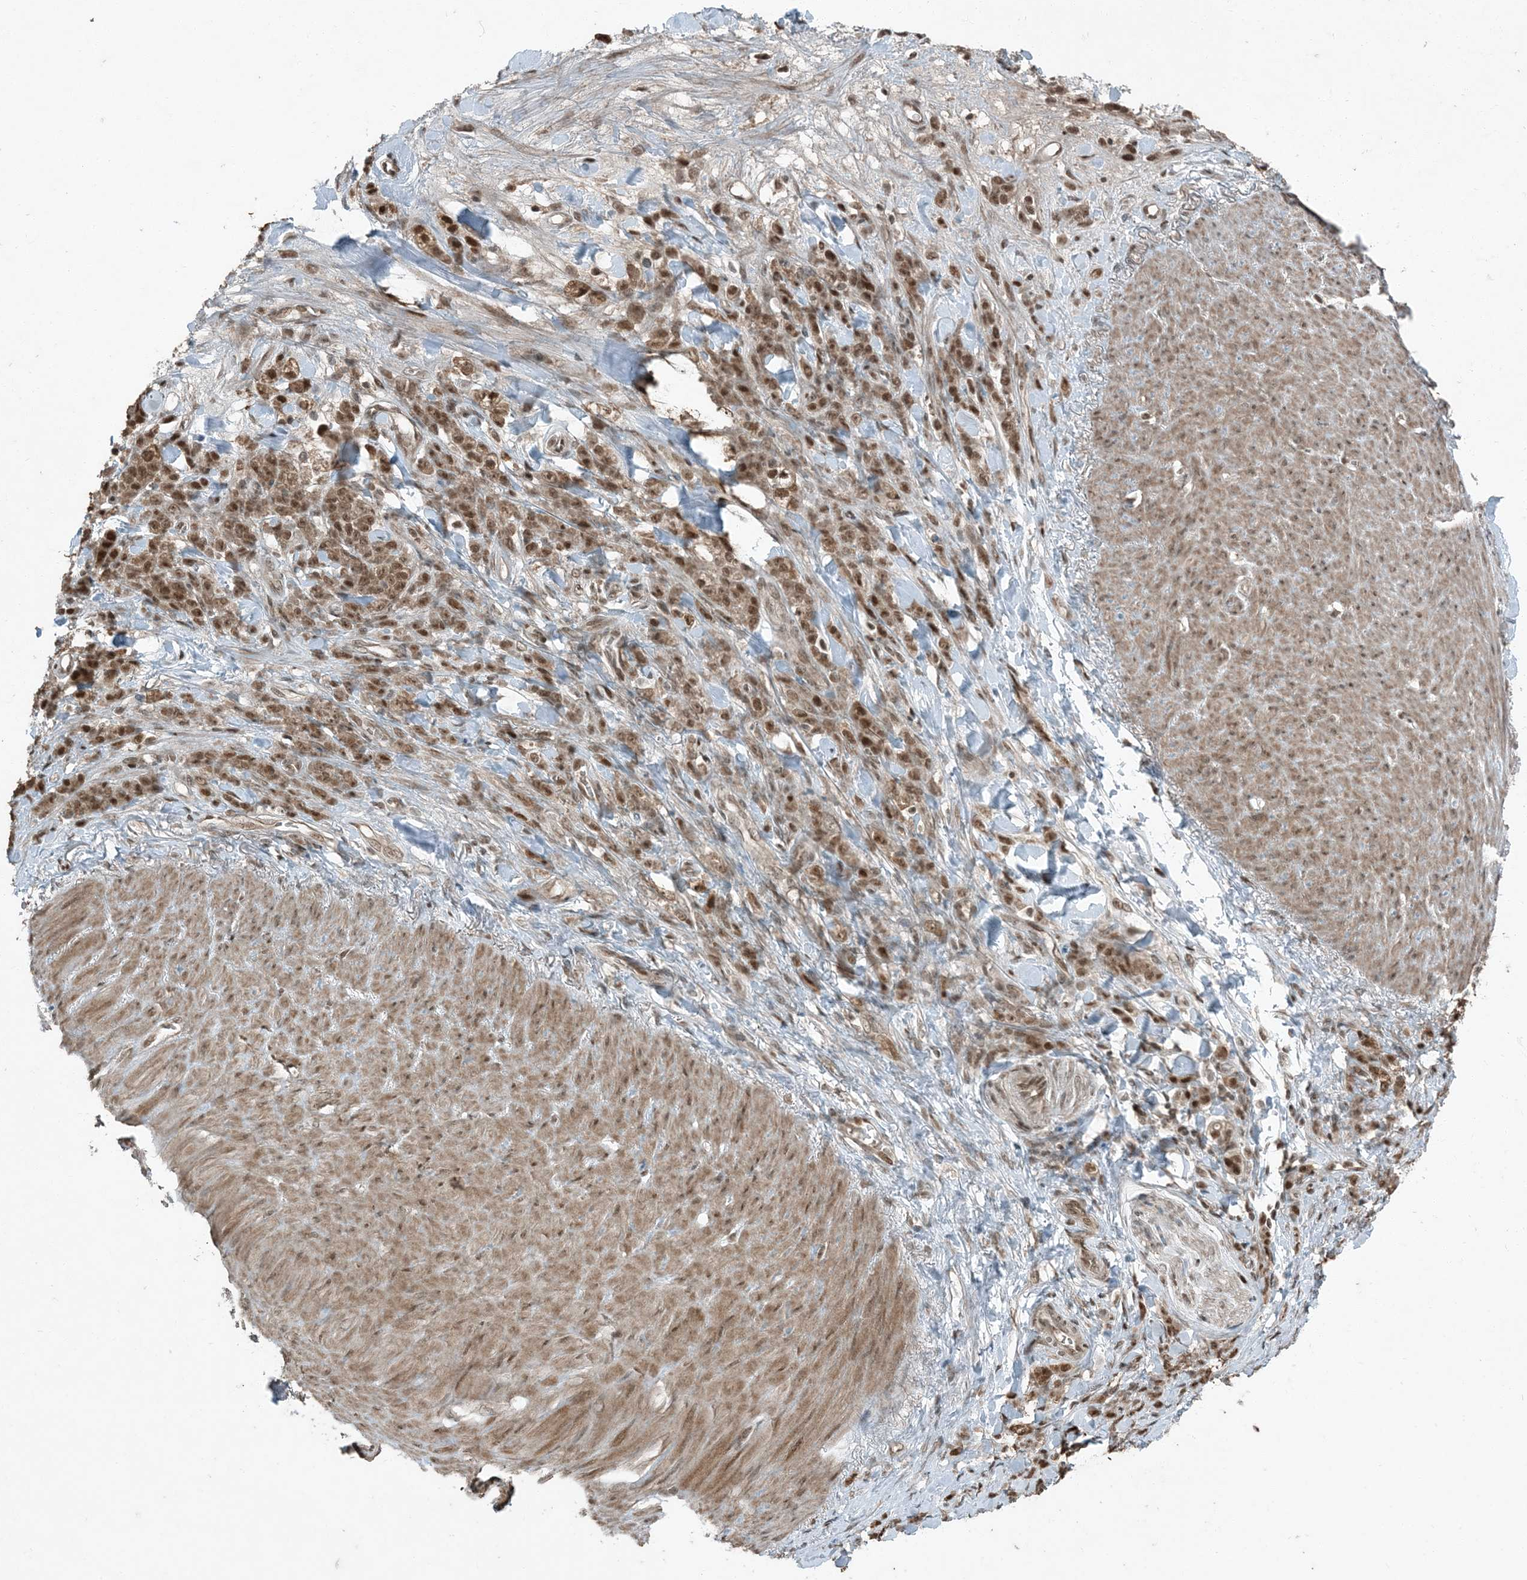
{"staining": {"intensity": "moderate", "quantity": ">75%", "location": "nuclear"}, "tissue": "stomach cancer", "cell_type": "Tumor cells", "image_type": "cancer", "snomed": [{"axis": "morphology", "description": "Normal tissue, NOS"}, {"axis": "morphology", "description": "Adenocarcinoma, NOS"}, {"axis": "topography", "description": "Stomach"}], "caption": "Tumor cells display medium levels of moderate nuclear staining in about >75% of cells in stomach cancer.", "gene": "TRAPPC12", "patient": {"sex": "male", "age": 82}}